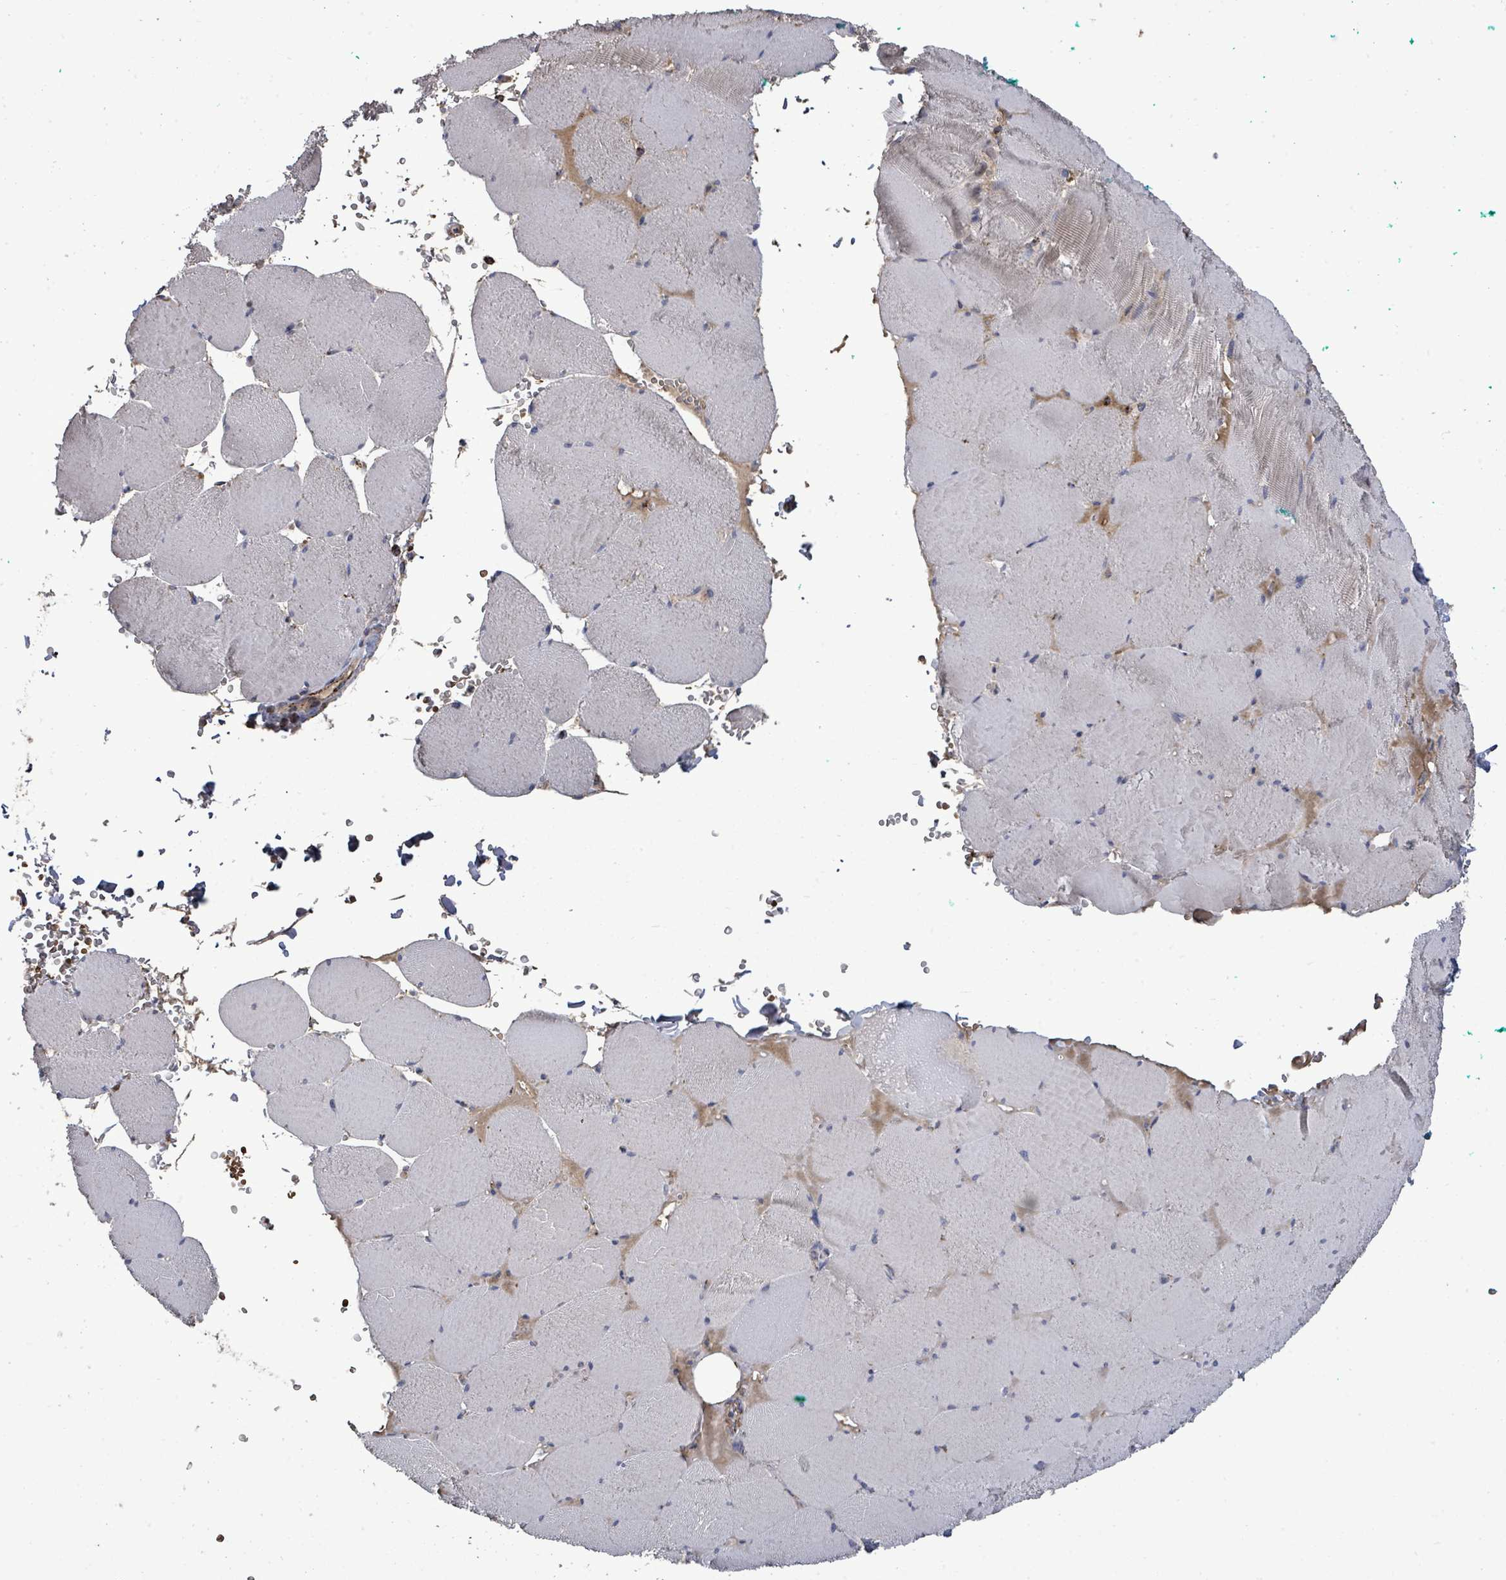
{"staining": {"intensity": "strong", "quantity": "<25%", "location": "cytoplasmic/membranous"}, "tissue": "skeletal muscle", "cell_type": "Myocytes", "image_type": "normal", "snomed": [{"axis": "morphology", "description": "Normal tissue, NOS"}, {"axis": "topography", "description": "Skeletal muscle"}, {"axis": "topography", "description": "Head-Neck"}], "caption": "This is a micrograph of IHC staining of normal skeletal muscle, which shows strong expression in the cytoplasmic/membranous of myocytes.", "gene": "MTMR12", "patient": {"sex": "male", "age": 66}}